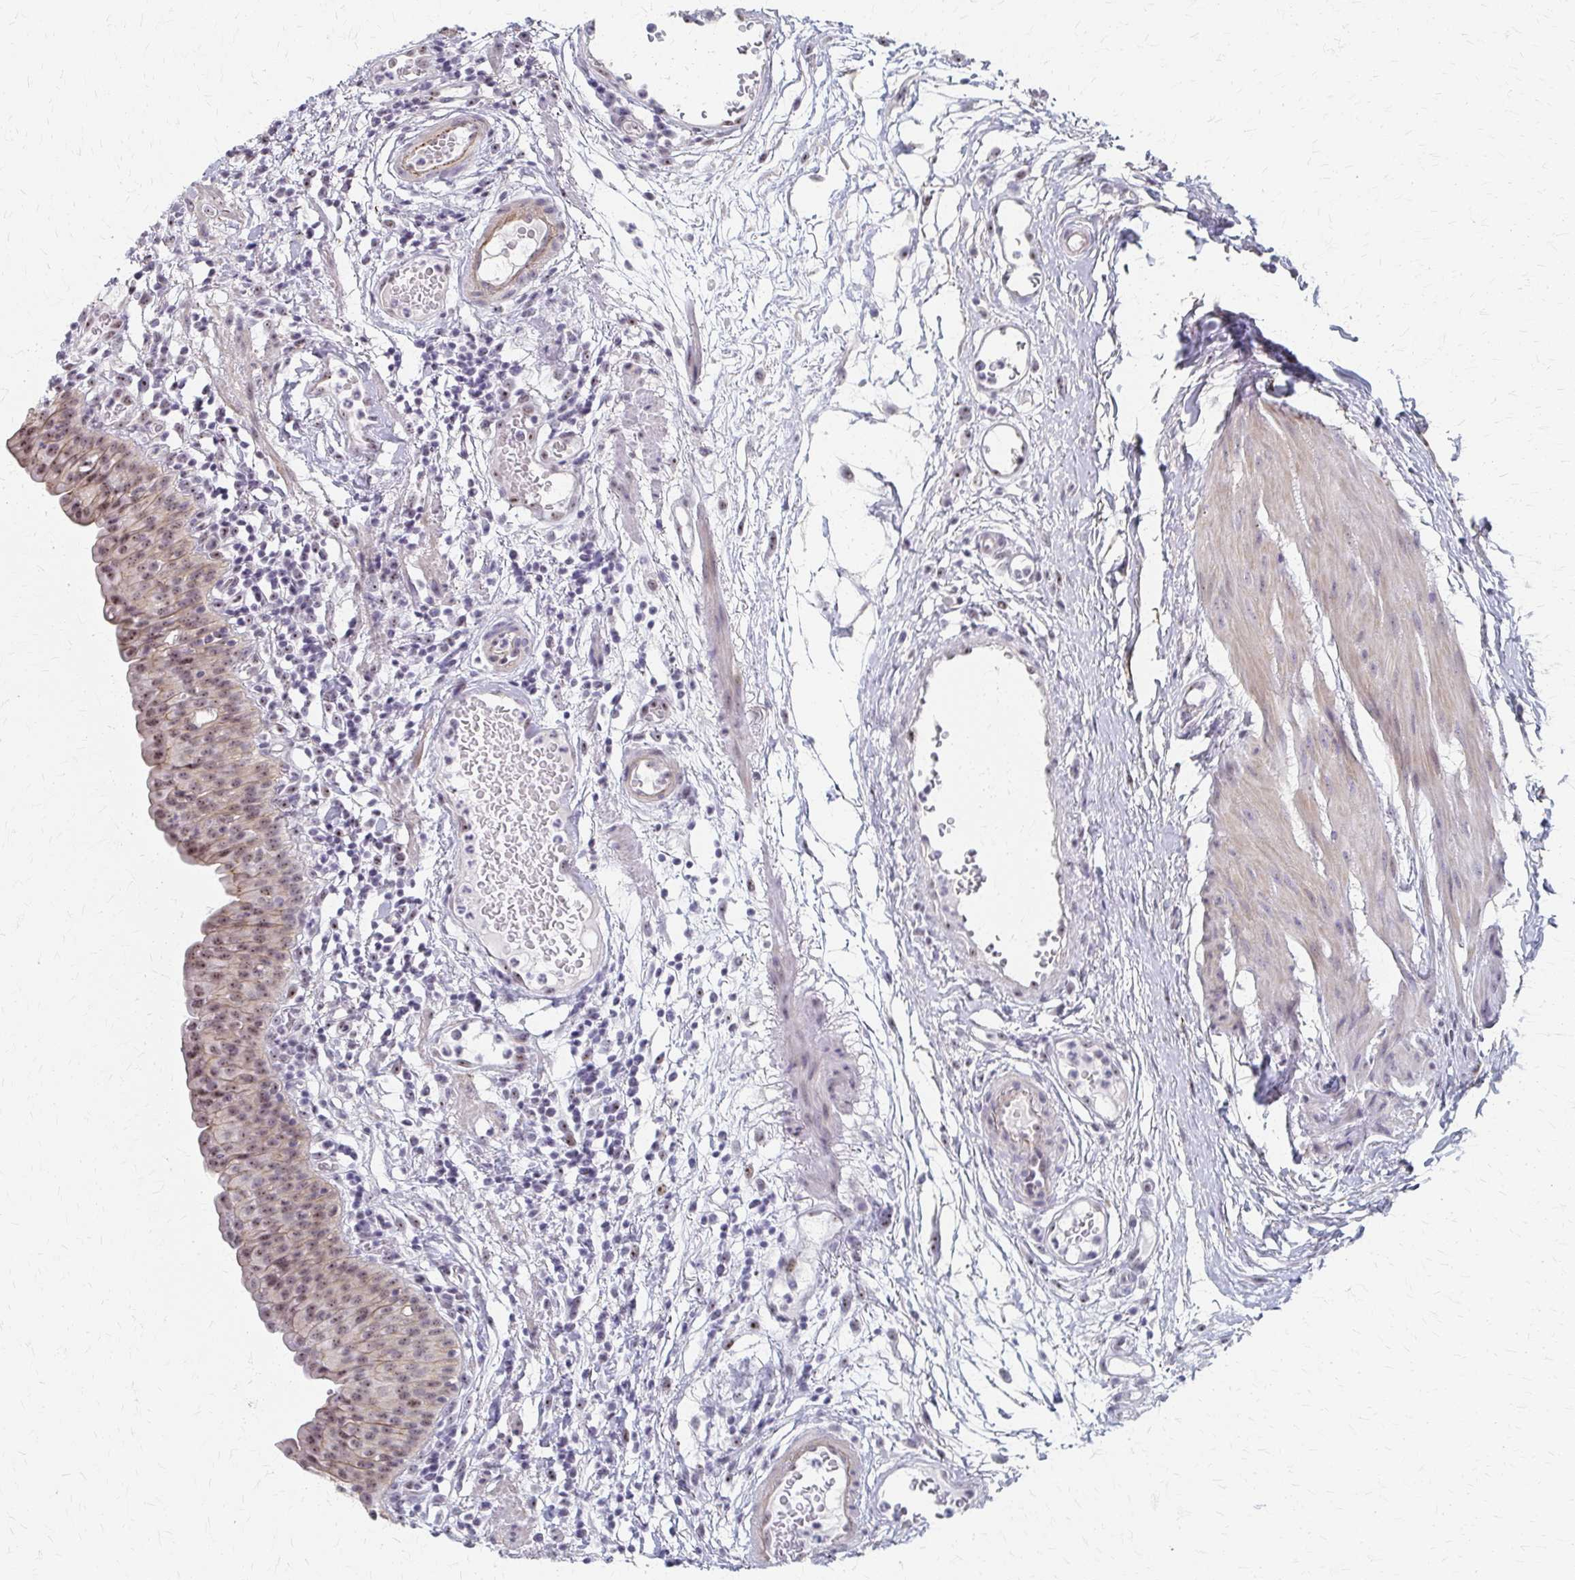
{"staining": {"intensity": "moderate", "quantity": ">75%", "location": "cytoplasmic/membranous,nuclear"}, "tissue": "urinary bladder", "cell_type": "Urothelial cells", "image_type": "normal", "snomed": [{"axis": "morphology", "description": "Normal tissue, NOS"}, {"axis": "morphology", "description": "Inflammation, NOS"}, {"axis": "topography", "description": "Urinary bladder"}], "caption": "Urothelial cells show medium levels of moderate cytoplasmic/membranous,nuclear staining in approximately >75% of cells in normal urinary bladder.", "gene": "PES1", "patient": {"sex": "male", "age": 57}}